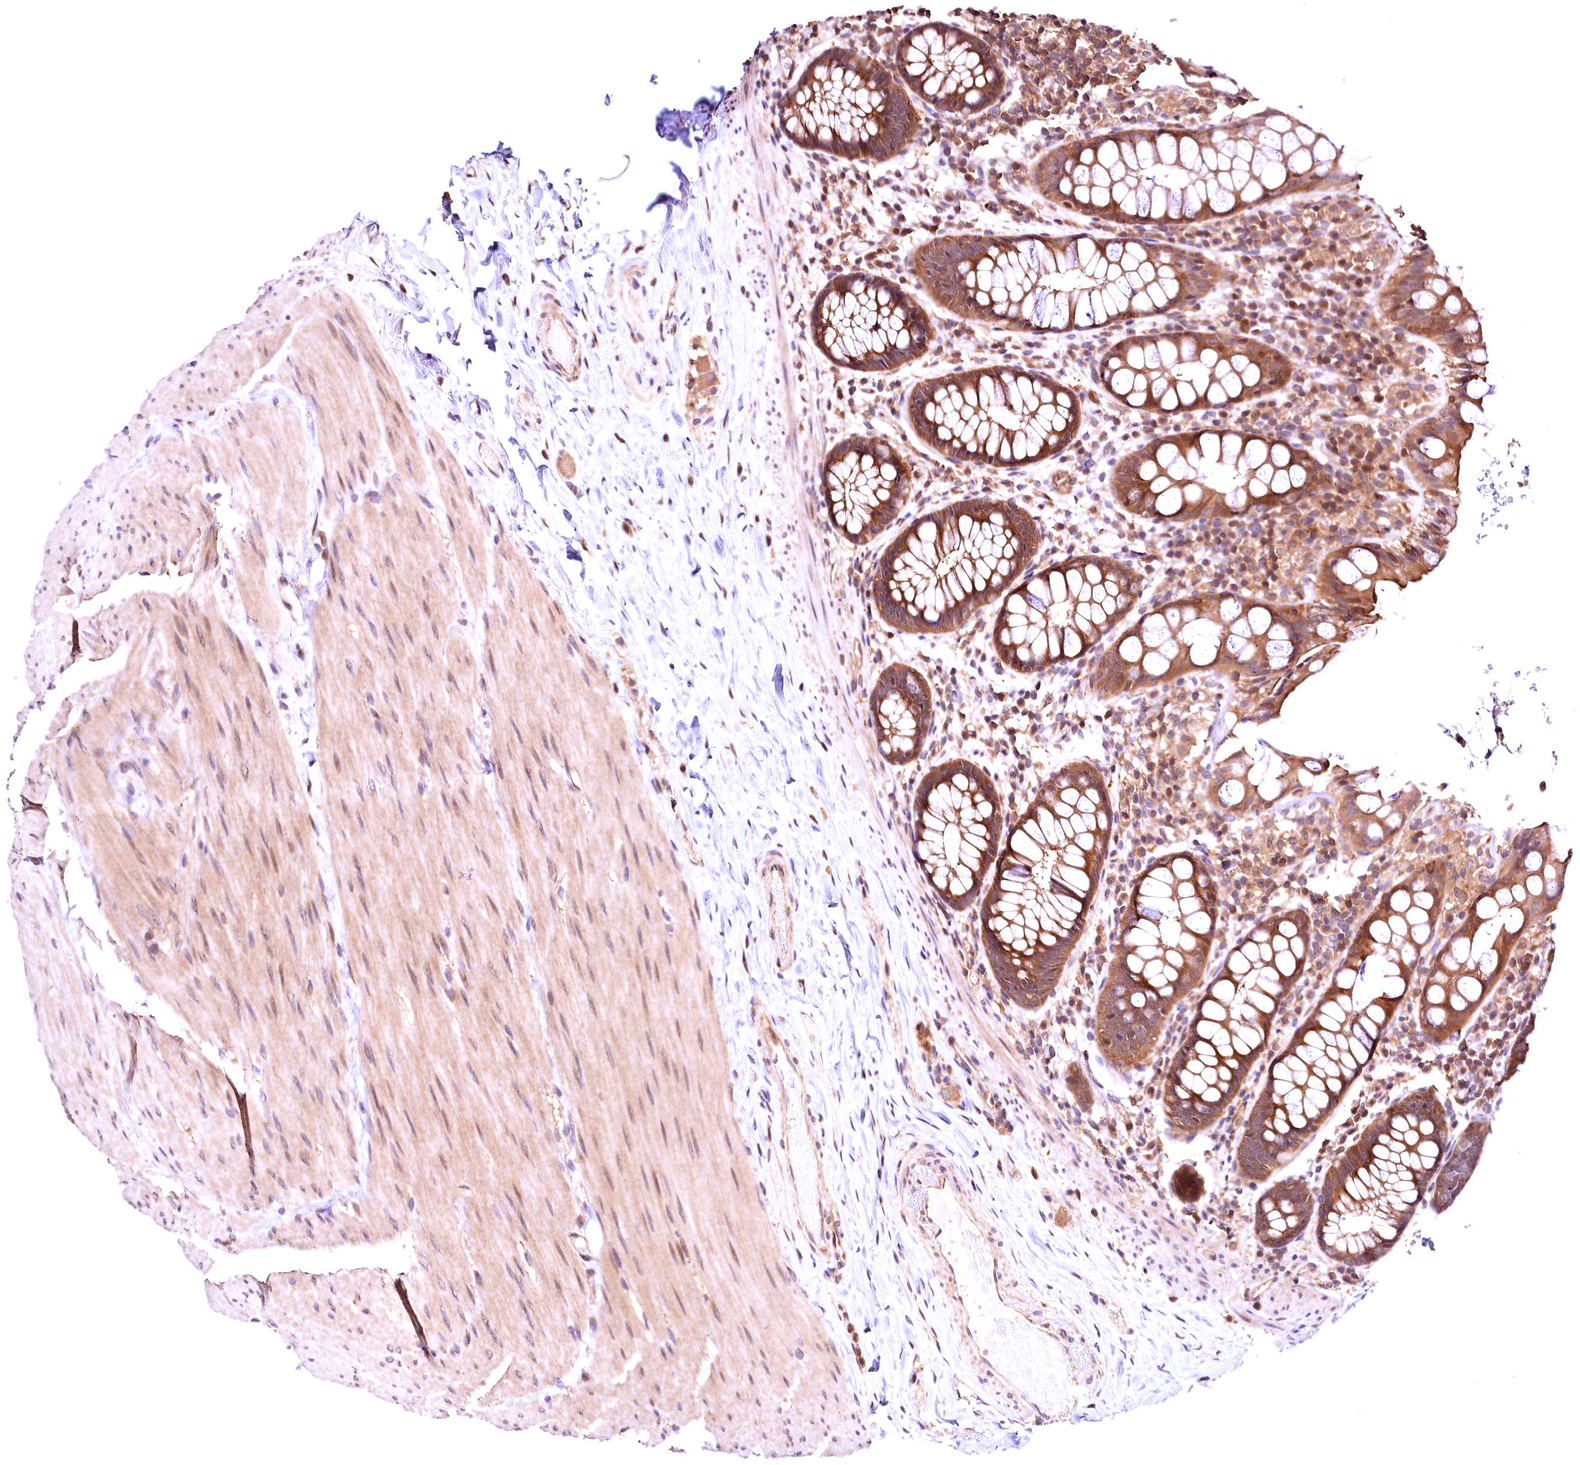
{"staining": {"intensity": "moderate", "quantity": ">75%", "location": "cytoplasmic/membranous"}, "tissue": "rectum", "cell_type": "Glandular cells", "image_type": "normal", "snomed": [{"axis": "morphology", "description": "Normal tissue, NOS"}, {"axis": "topography", "description": "Rectum"}], "caption": "Immunohistochemistry micrograph of normal rectum: rectum stained using immunohistochemistry exhibits medium levels of moderate protein expression localized specifically in the cytoplasmic/membranous of glandular cells, appearing as a cytoplasmic/membranous brown color.", "gene": "CHORDC1", "patient": {"sex": "male", "age": 83}}